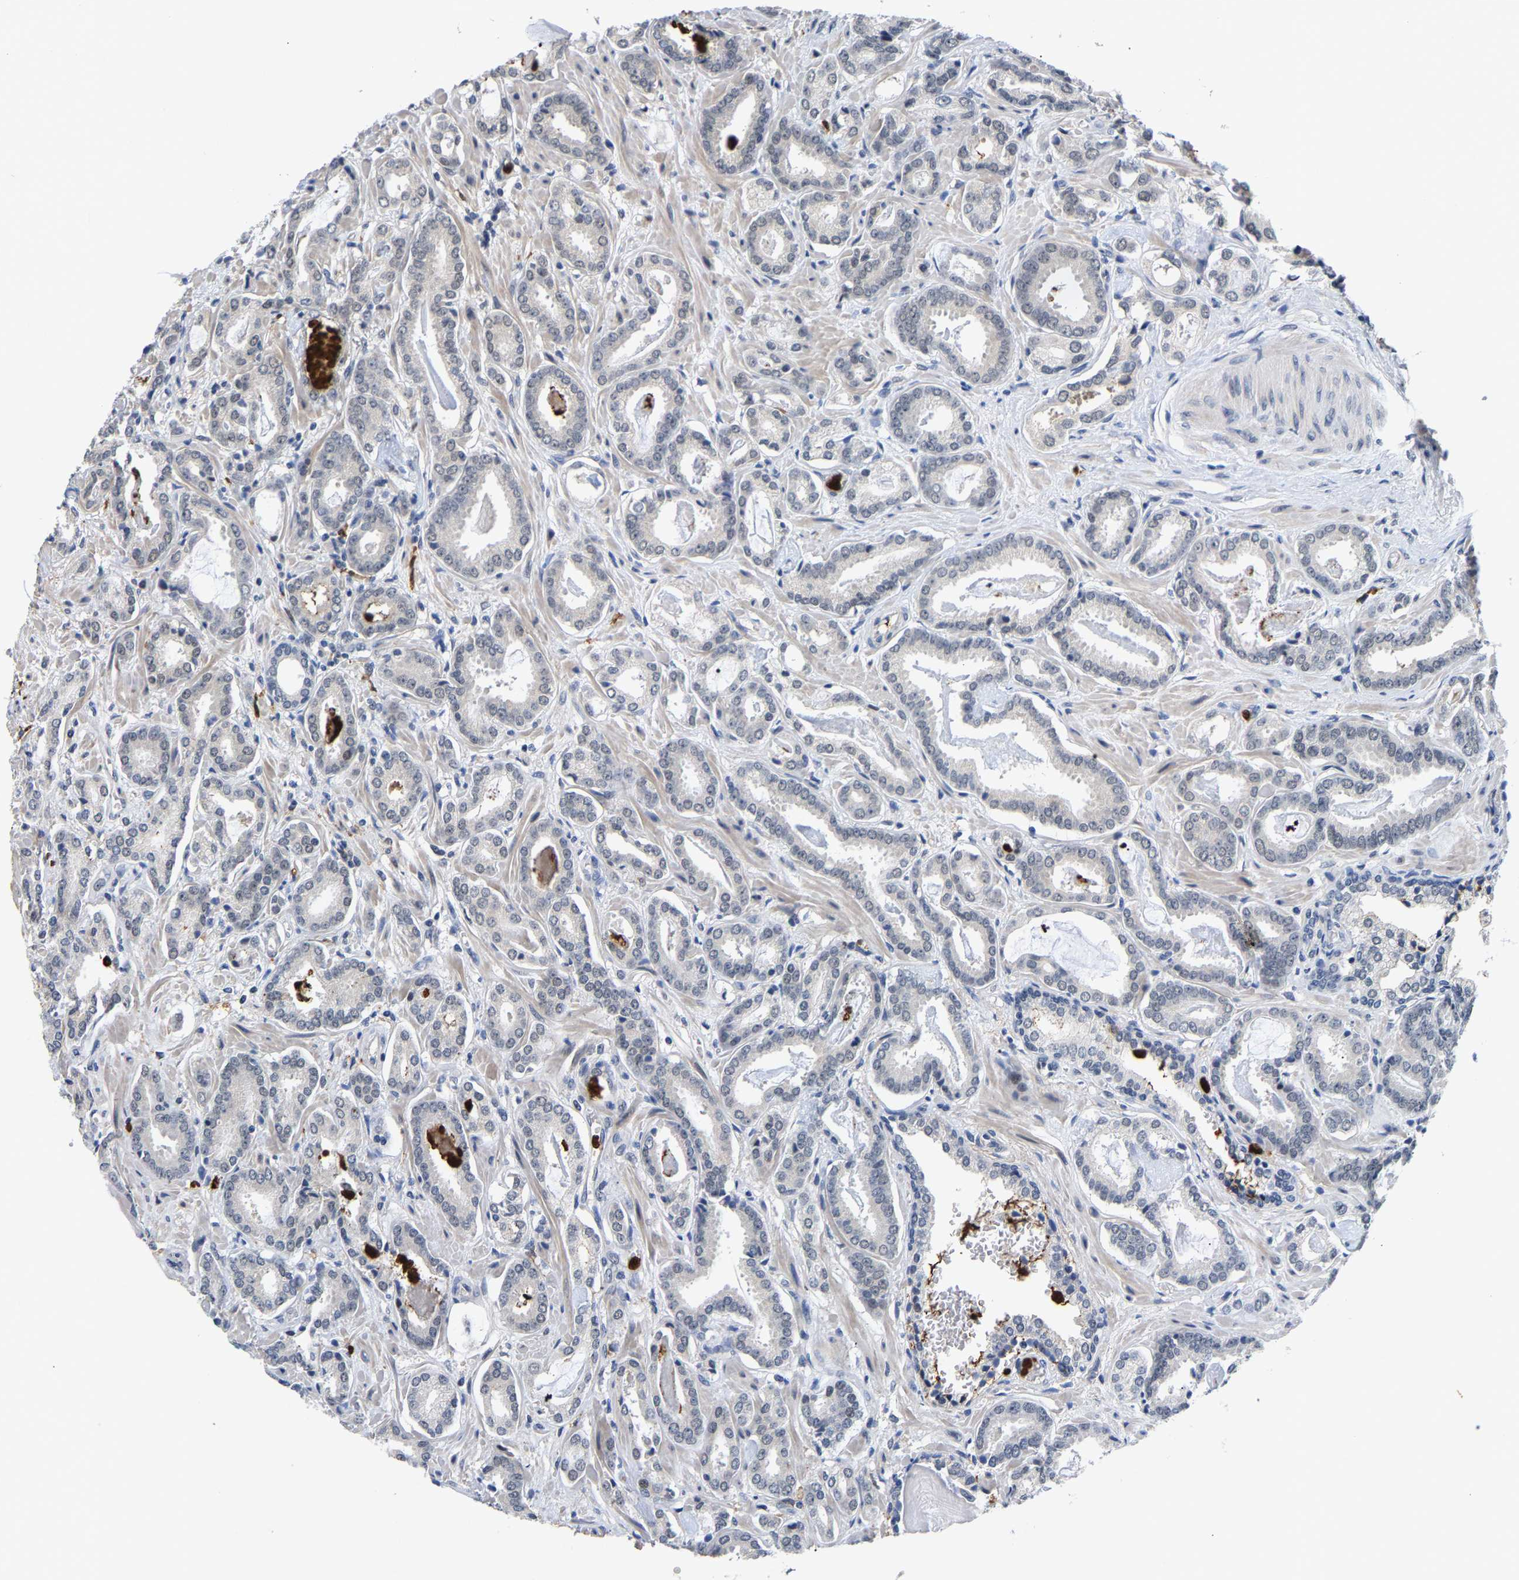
{"staining": {"intensity": "negative", "quantity": "none", "location": "none"}, "tissue": "prostate cancer", "cell_type": "Tumor cells", "image_type": "cancer", "snomed": [{"axis": "morphology", "description": "Adenocarcinoma, Low grade"}, {"axis": "topography", "description": "Prostate"}], "caption": "Tumor cells are negative for protein expression in human adenocarcinoma (low-grade) (prostate).", "gene": "TDRD7", "patient": {"sex": "male", "age": 53}}